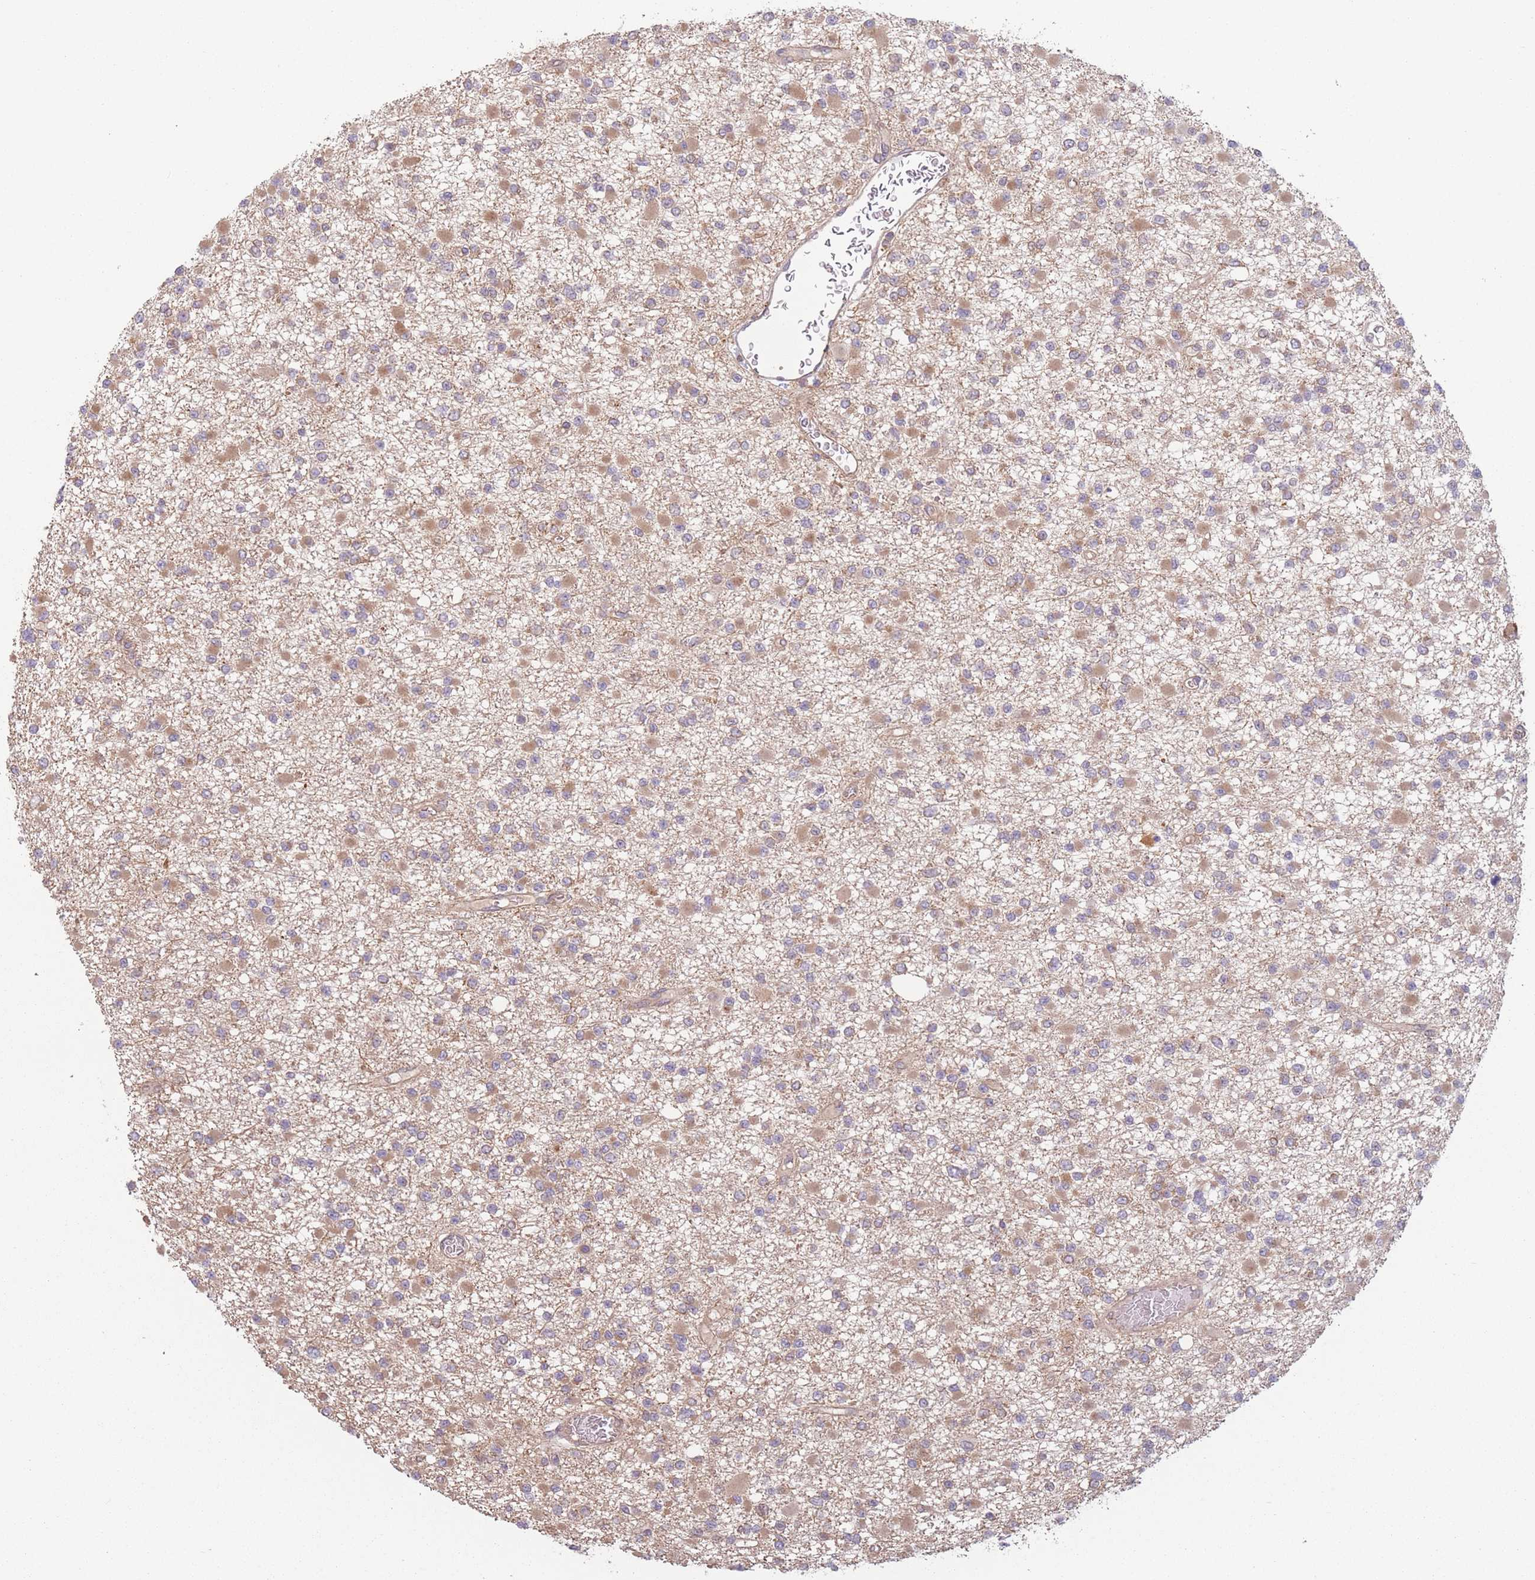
{"staining": {"intensity": "weak", "quantity": ">75%", "location": "cytoplasmic/membranous"}, "tissue": "glioma", "cell_type": "Tumor cells", "image_type": "cancer", "snomed": [{"axis": "morphology", "description": "Glioma, malignant, Low grade"}, {"axis": "topography", "description": "Brain"}], "caption": "Glioma stained for a protein reveals weak cytoplasmic/membranous positivity in tumor cells.", "gene": "WASHC2A", "patient": {"sex": "female", "age": 22}}